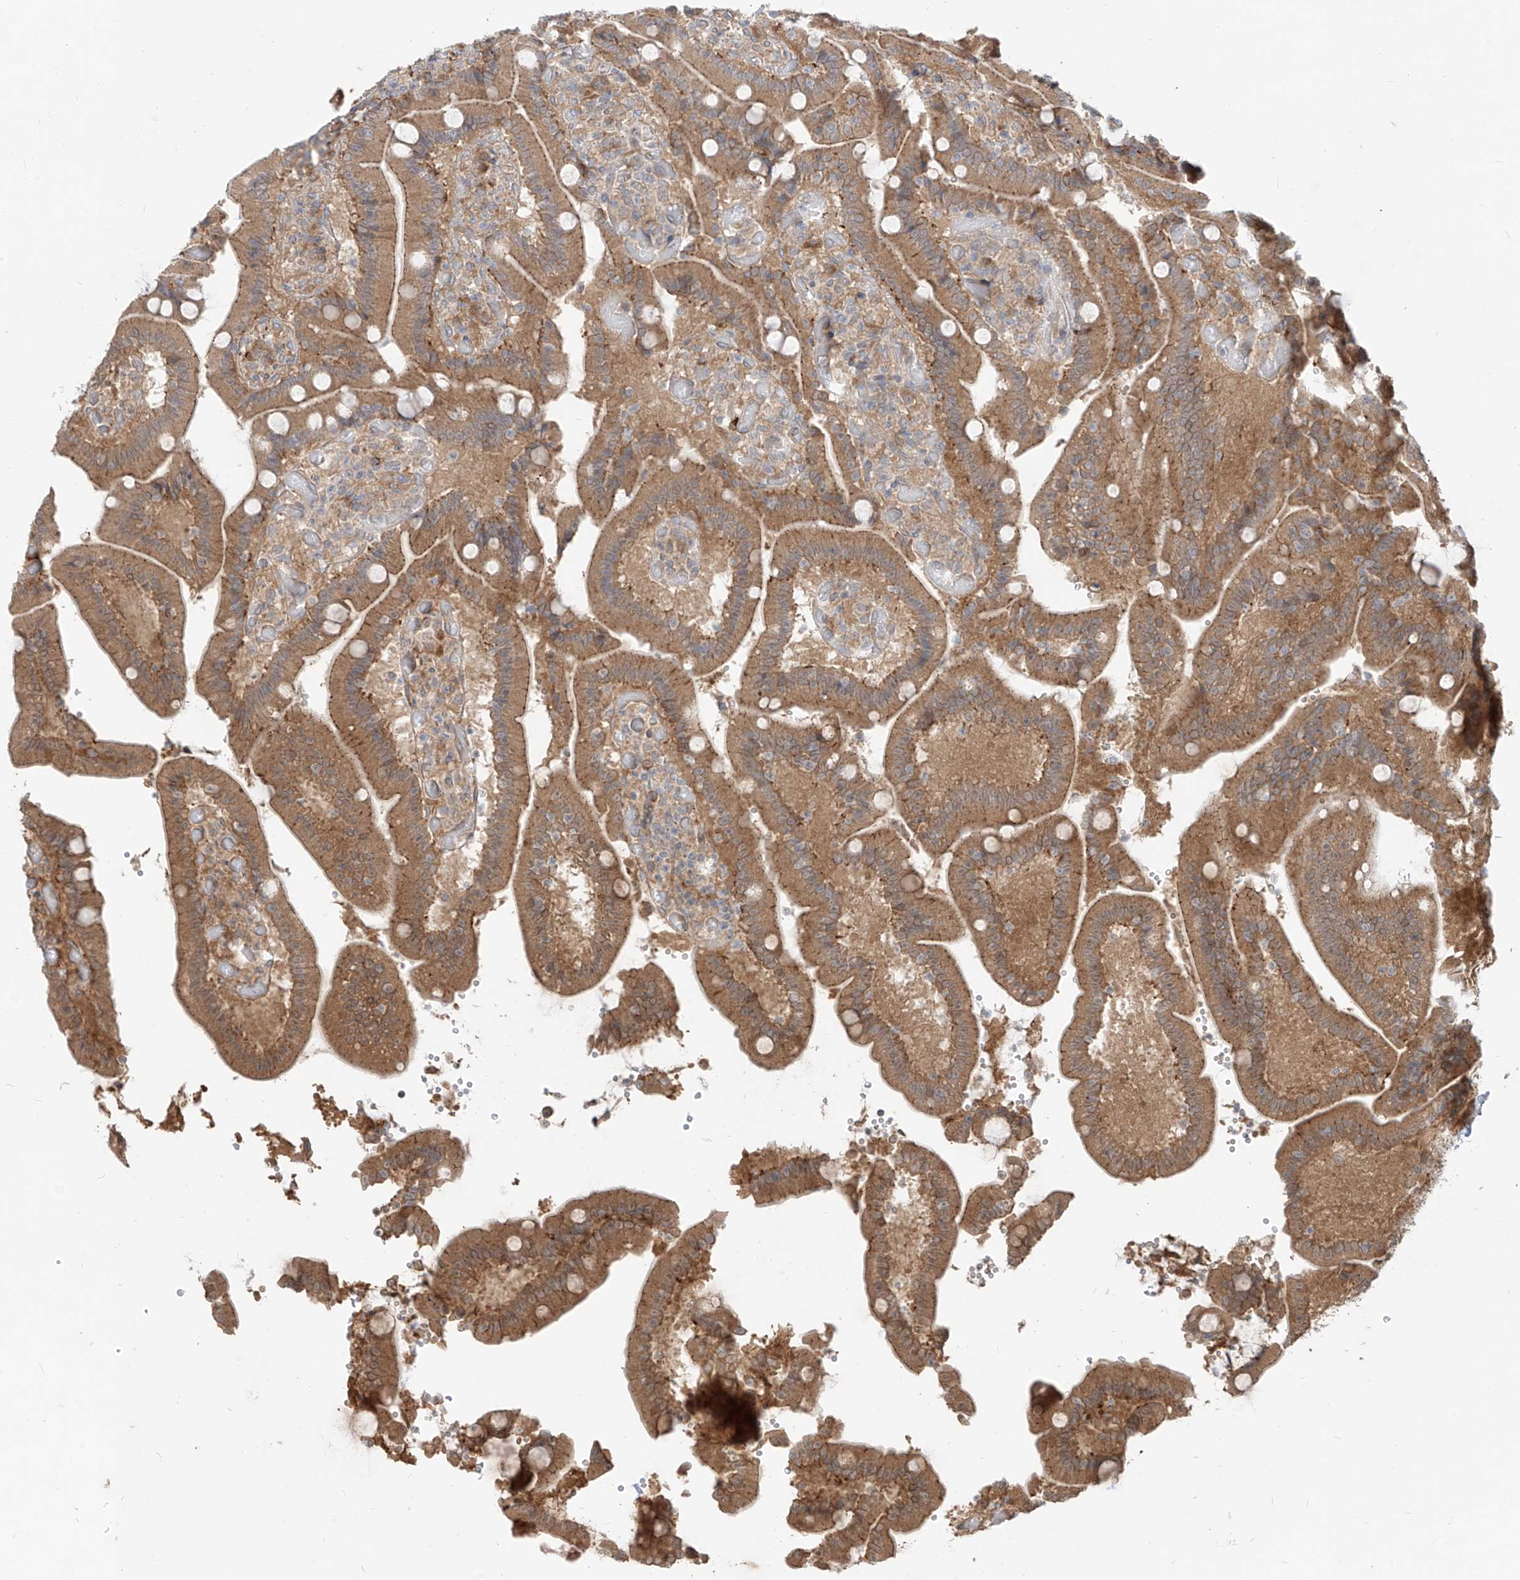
{"staining": {"intensity": "moderate", "quantity": ">75%", "location": "cytoplasmic/membranous"}, "tissue": "duodenum", "cell_type": "Glandular cells", "image_type": "normal", "snomed": [{"axis": "morphology", "description": "Normal tissue, NOS"}, {"axis": "topography", "description": "Duodenum"}], "caption": "Immunohistochemistry image of normal duodenum: human duodenum stained using immunohistochemistry demonstrates medium levels of moderate protein expression localized specifically in the cytoplasmic/membranous of glandular cells, appearing as a cytoplasmic/membranous brown color.", "gene": "MTUS2", "patient": {"sex": "female", "age": 62}}